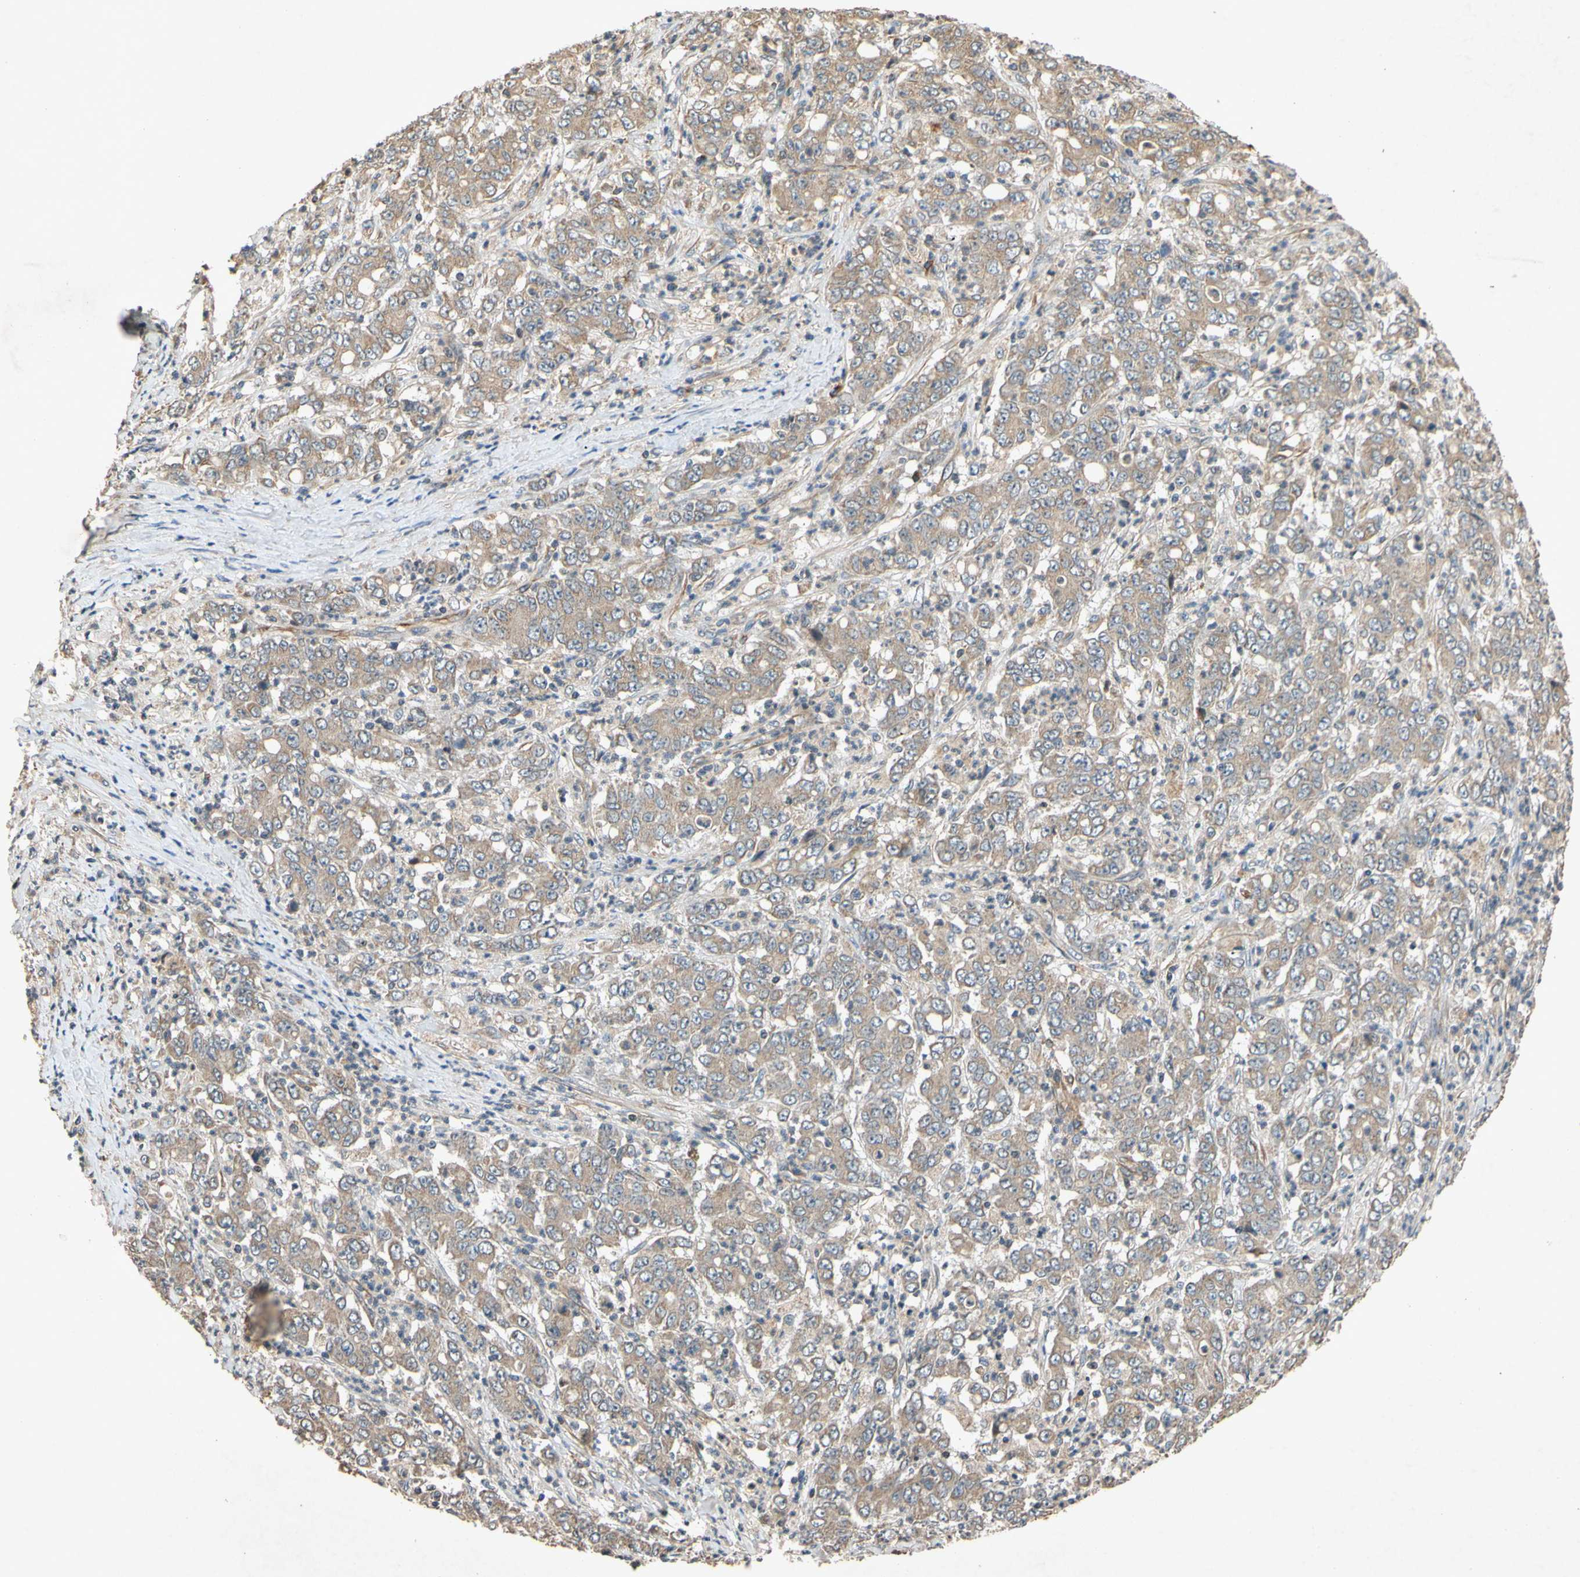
{"staining": {"intensity": "weak", "quantity": ">75%", "location": "cytoplasmic/membranous"}, "tissue": "stomach cancer", "cell_type": "Tumor cells", "image_type": "cancer", "snomed": [{"axis": "morphology", "description": "Adenocarcinoma, NOS"}, {"axis": "topography", "description": "Stomach, lower"}], "caption": "Tumor cells exhibit weak cytoplasmic/membranous expression in about >75% of cells in stomach adenocarcinoma.", "gene": "PARD6A", "patient": {"sex": "female", "age": 71}}